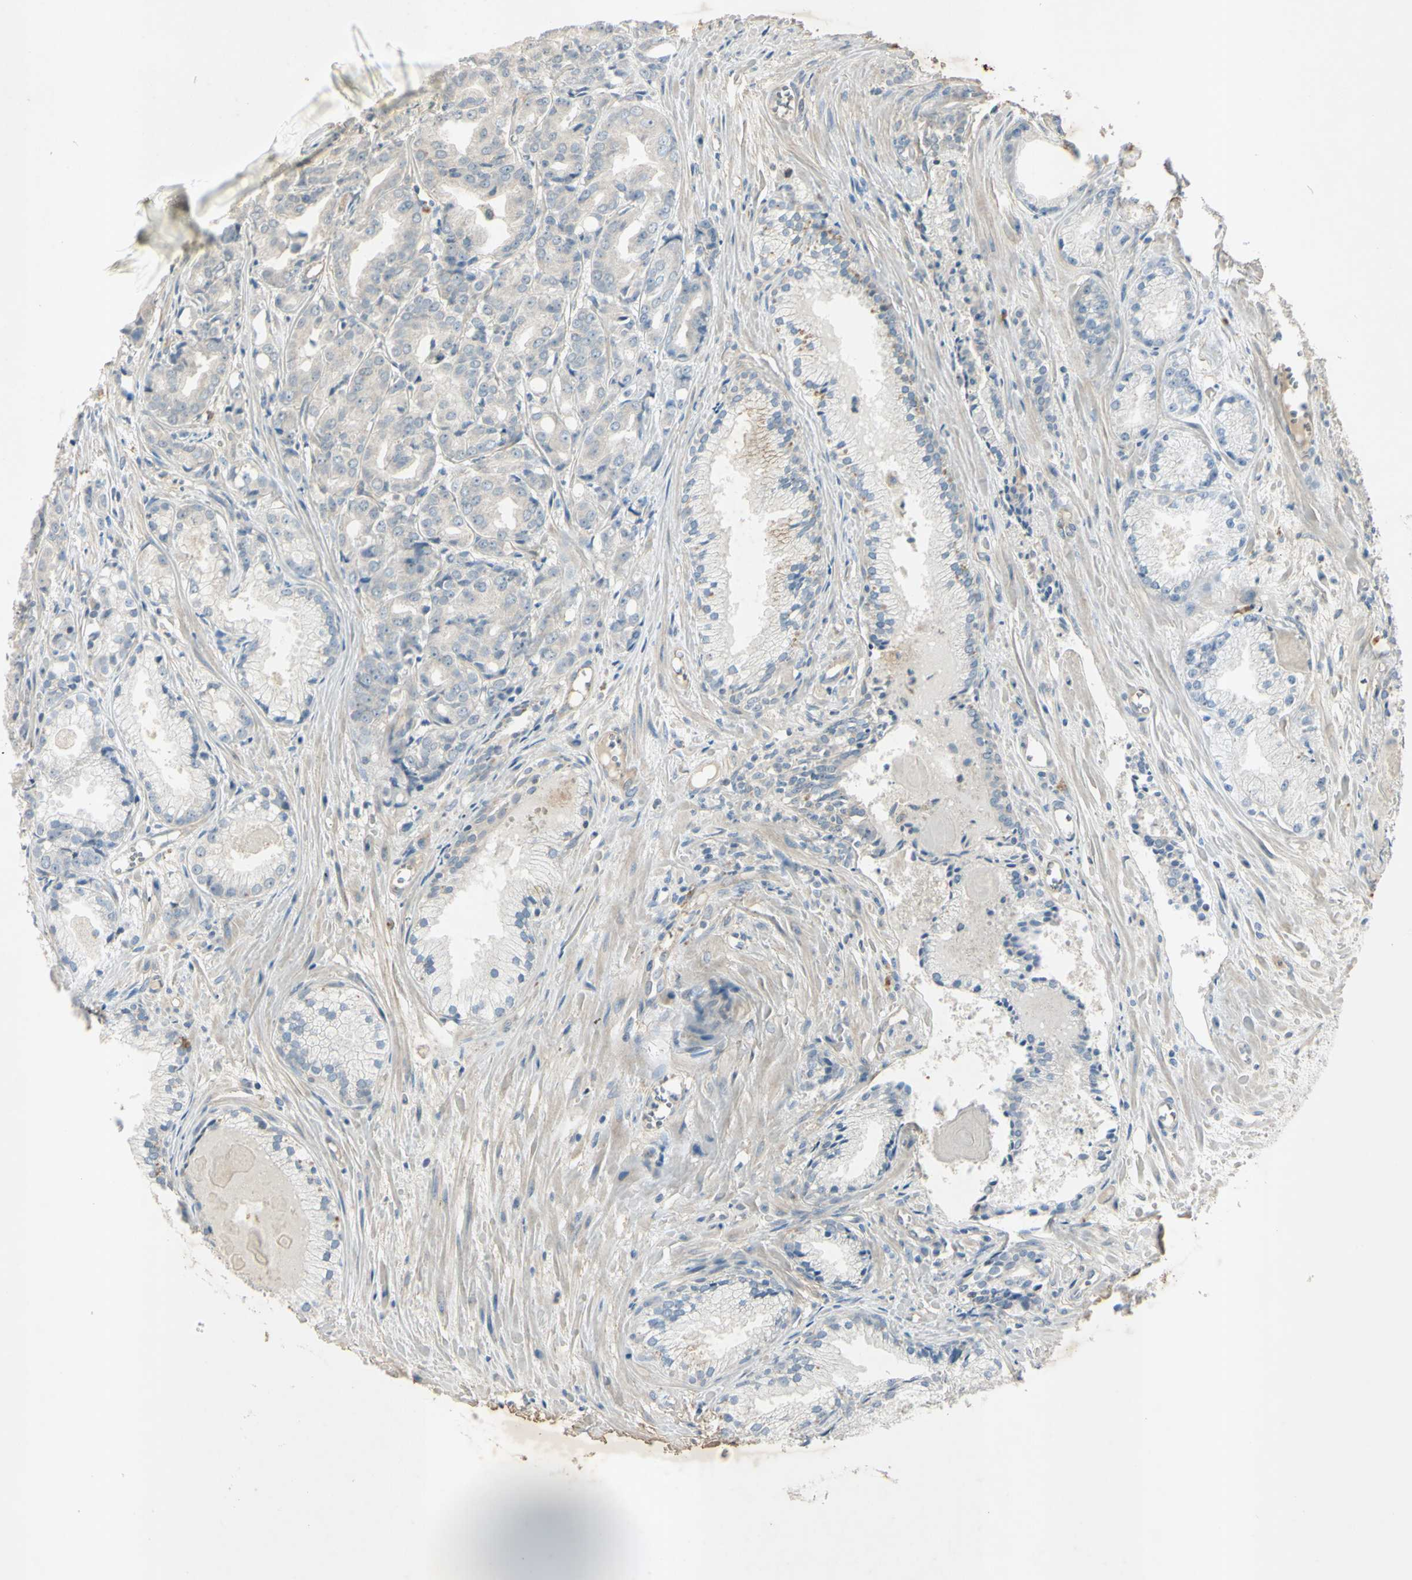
{"staining": {"intensity": "negative", "quantity": "none", "location": "none"}, "tissue": "prostate cancer", "cell_type": "Tumor cells", "image_type": "cancer", "snomed": [{"axis": "morphology", "description": "Adenocarcinoma, Low grade"}, {"axis": "topography", "description": "Prostate"}], "caption": "DAB immunohistochemical staining of human prostate low-grade adenocarcinoma demonstrates no significant positivity in tumor cells. The staining is performed using DAB (3,3'-diaminobenzidine) brown chromogen with nuclei counter-stained in using hematoxylin.", "gene": "AATK", "patient": {"sex": "male", "age": 72}}